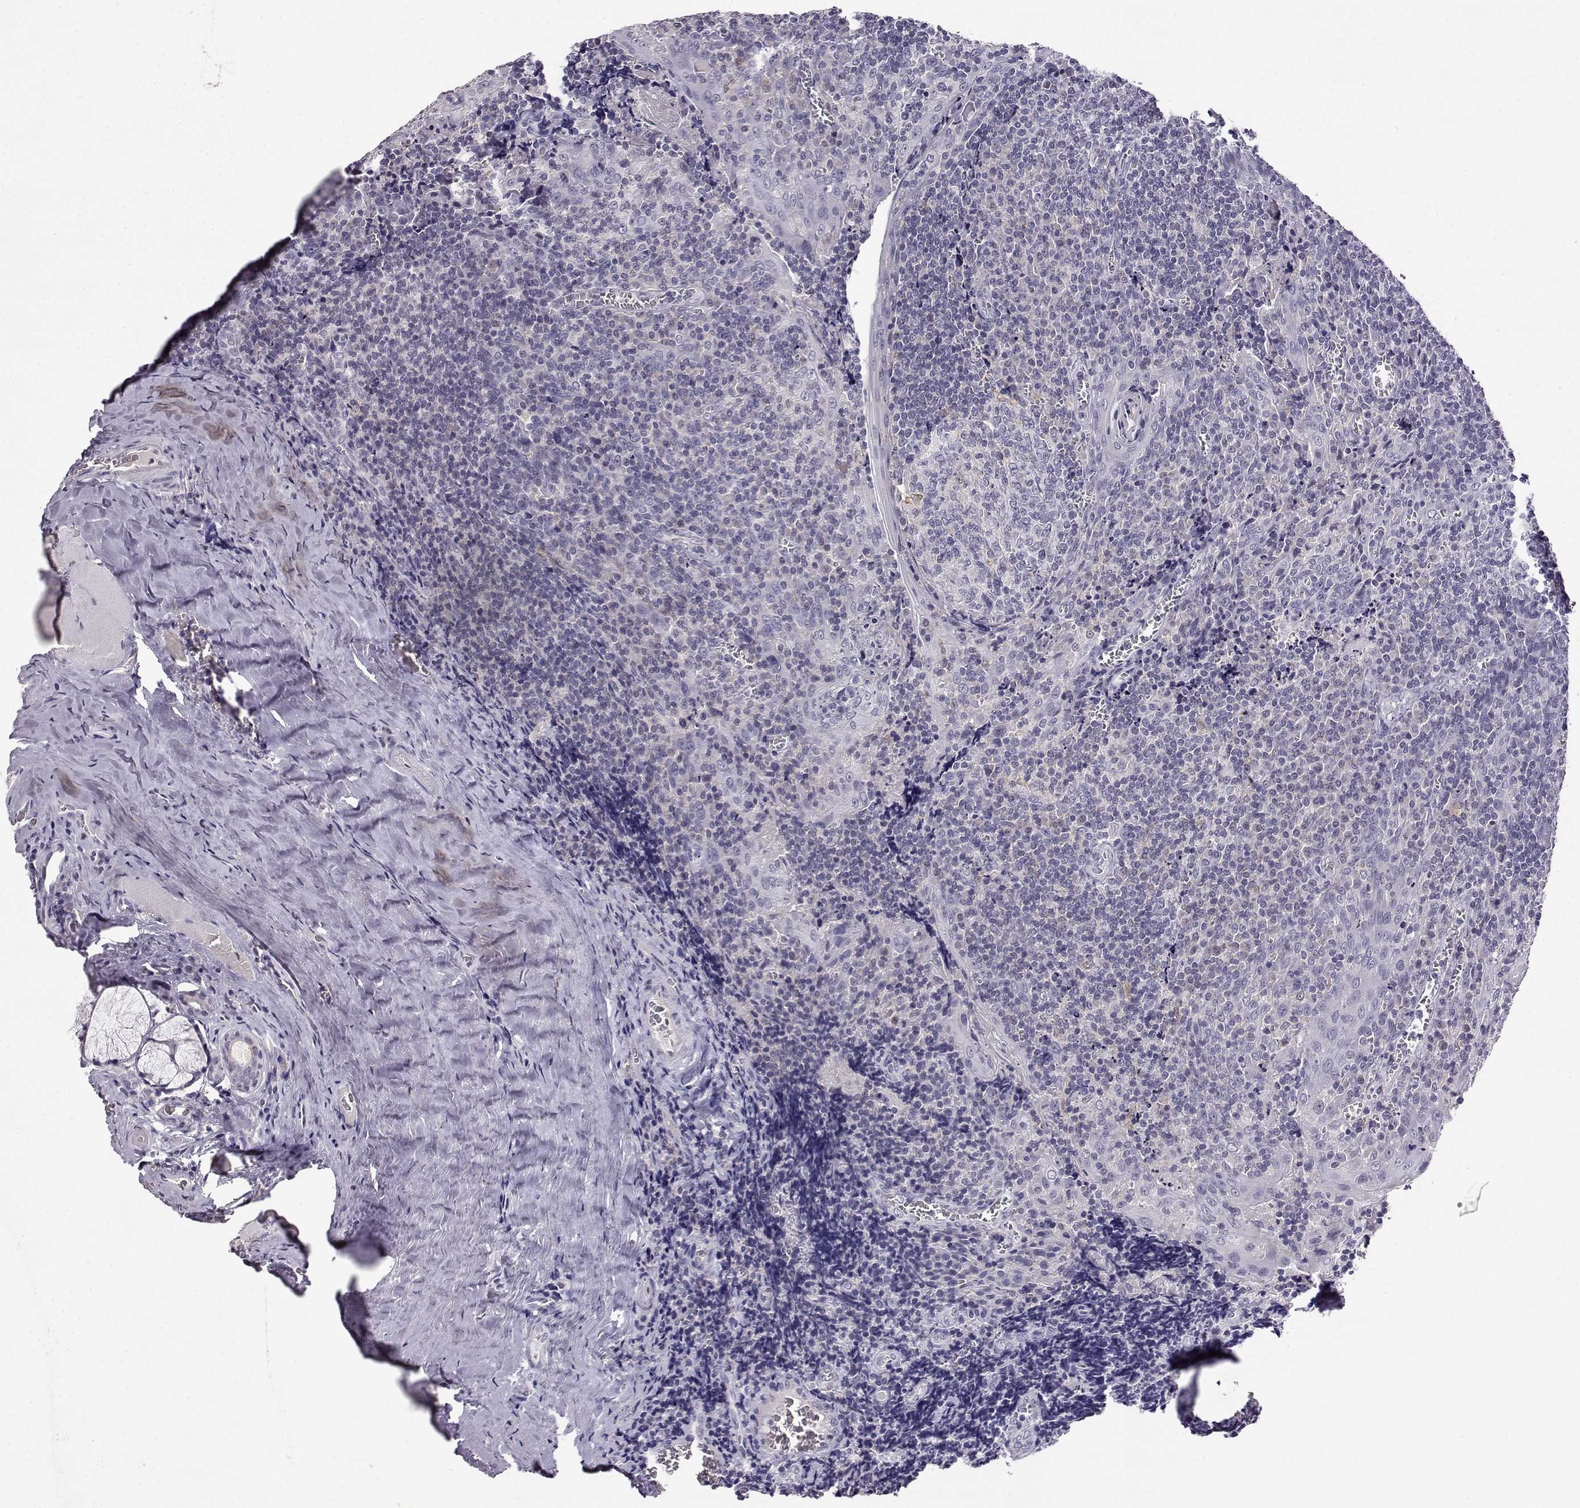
{"staining": {"intensity": "weak", "quantity": "<25%", "location": "cytoplasmic/membranous"}, "tissue": "tonsil", "cell_type": "Germinal center cells", "image_type": "normal", "snomed": [{"axis": "morphology", "description": "Normal tissue, NOS"}, {"axis": "morphology", "description": "Inflammation, NOS"}, {"axis": "topography", "description": "Tonsil"}], "caption": "IHC of unremarkable human tonsil reveals no staining in germinal center cells. (DAB (3,3'-diaminobenzidine) IHC with hematoxylin counter stain).", "gene": "AKR1B1", "patient": {"sex": "female", "age": 31}}